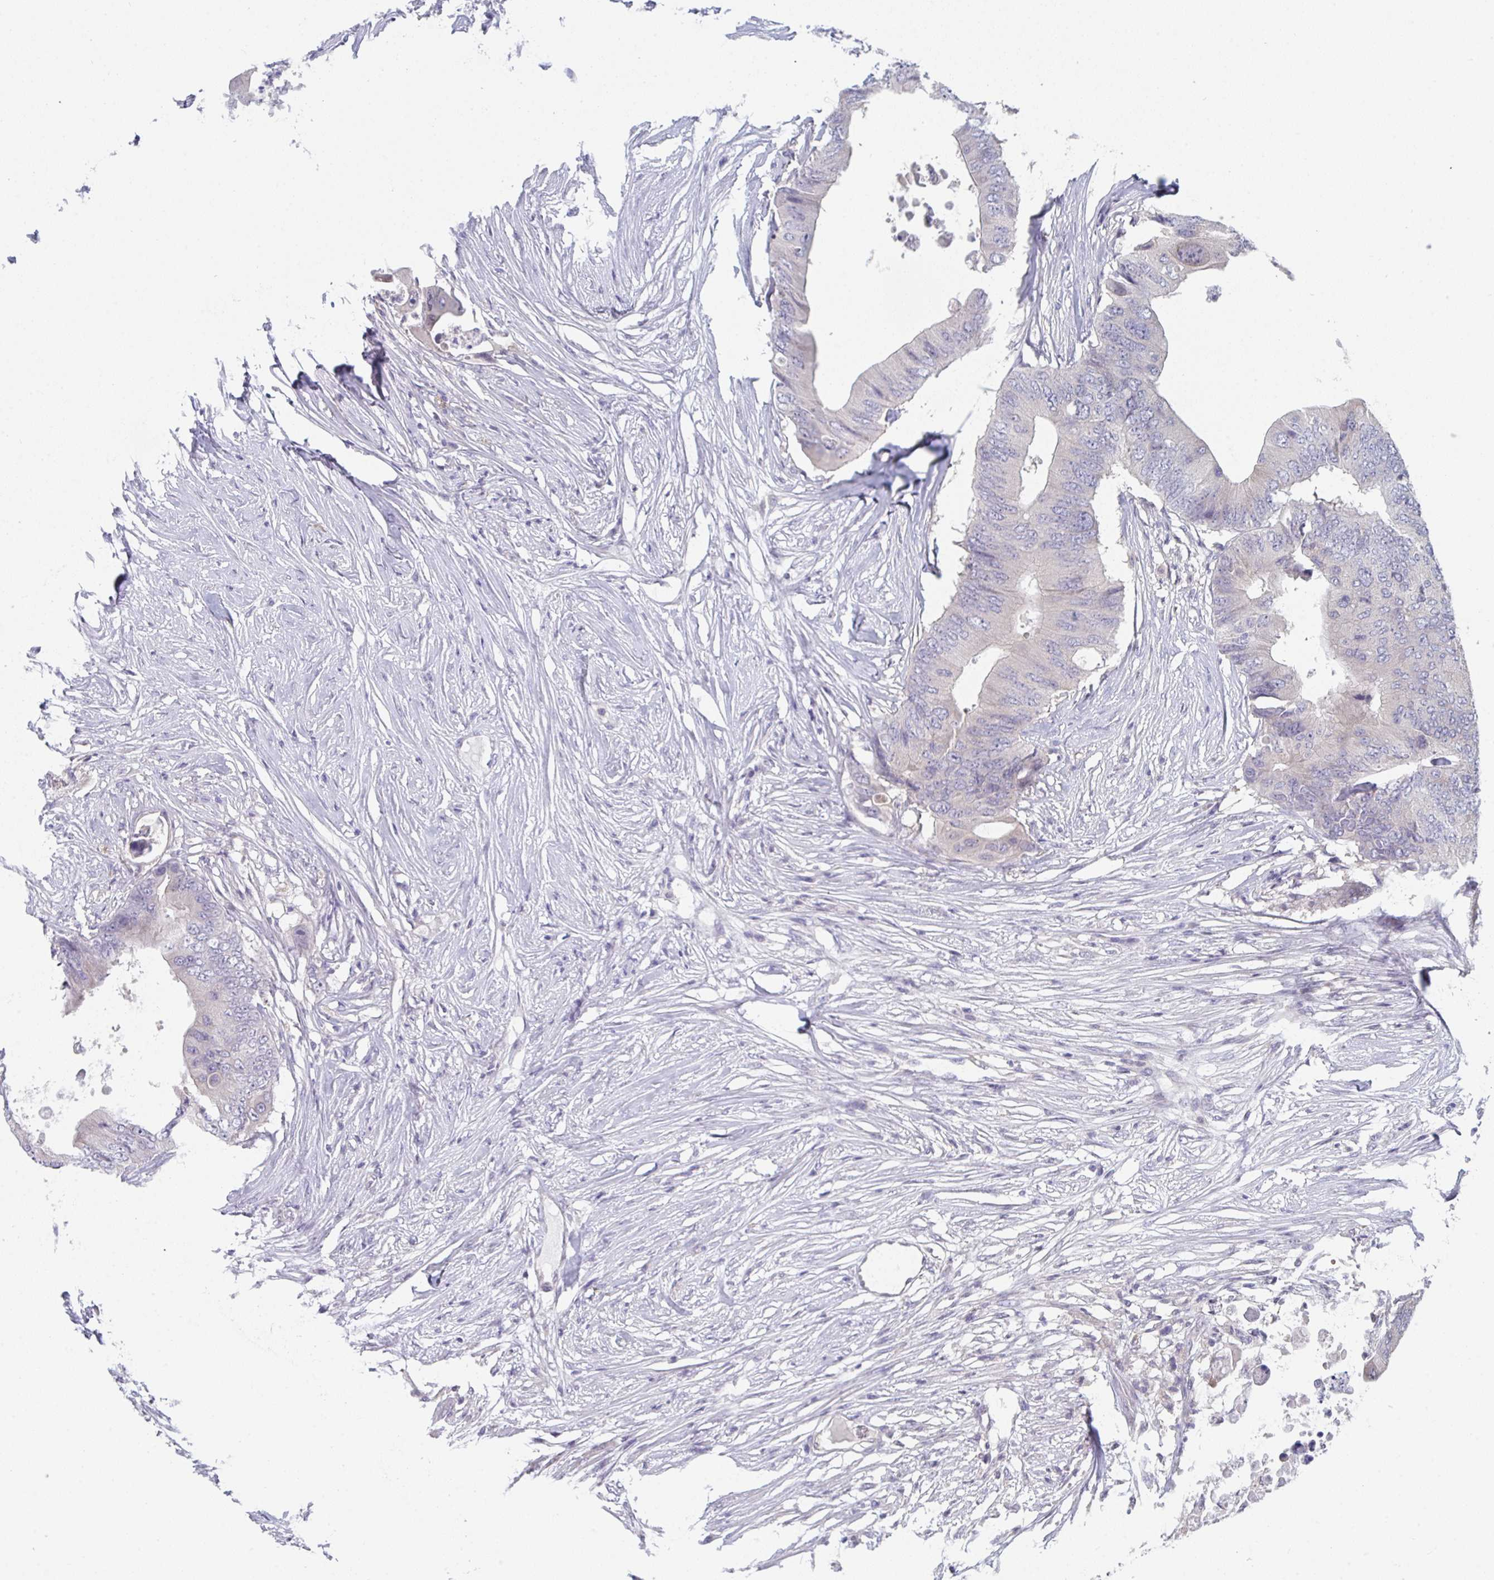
{"staining": {"intensity": "negative", "quantity": "none", "location": "none"}, "tissue": "colorectal cancer", "cell_type": "Tumor cells", "image_type": "cancer", "snomed": [{"axis": "morphology", "description": "Adenocarcinoma, NOS"}, {"axis": "topography", "description": "Colon"}], "caption": "The photomicrograph reveals no significant positivity in tumor cells of colorectal adenocarcinoma.", "gene": "PTPRD", "patient": {"sex": "male", "age": 71}}